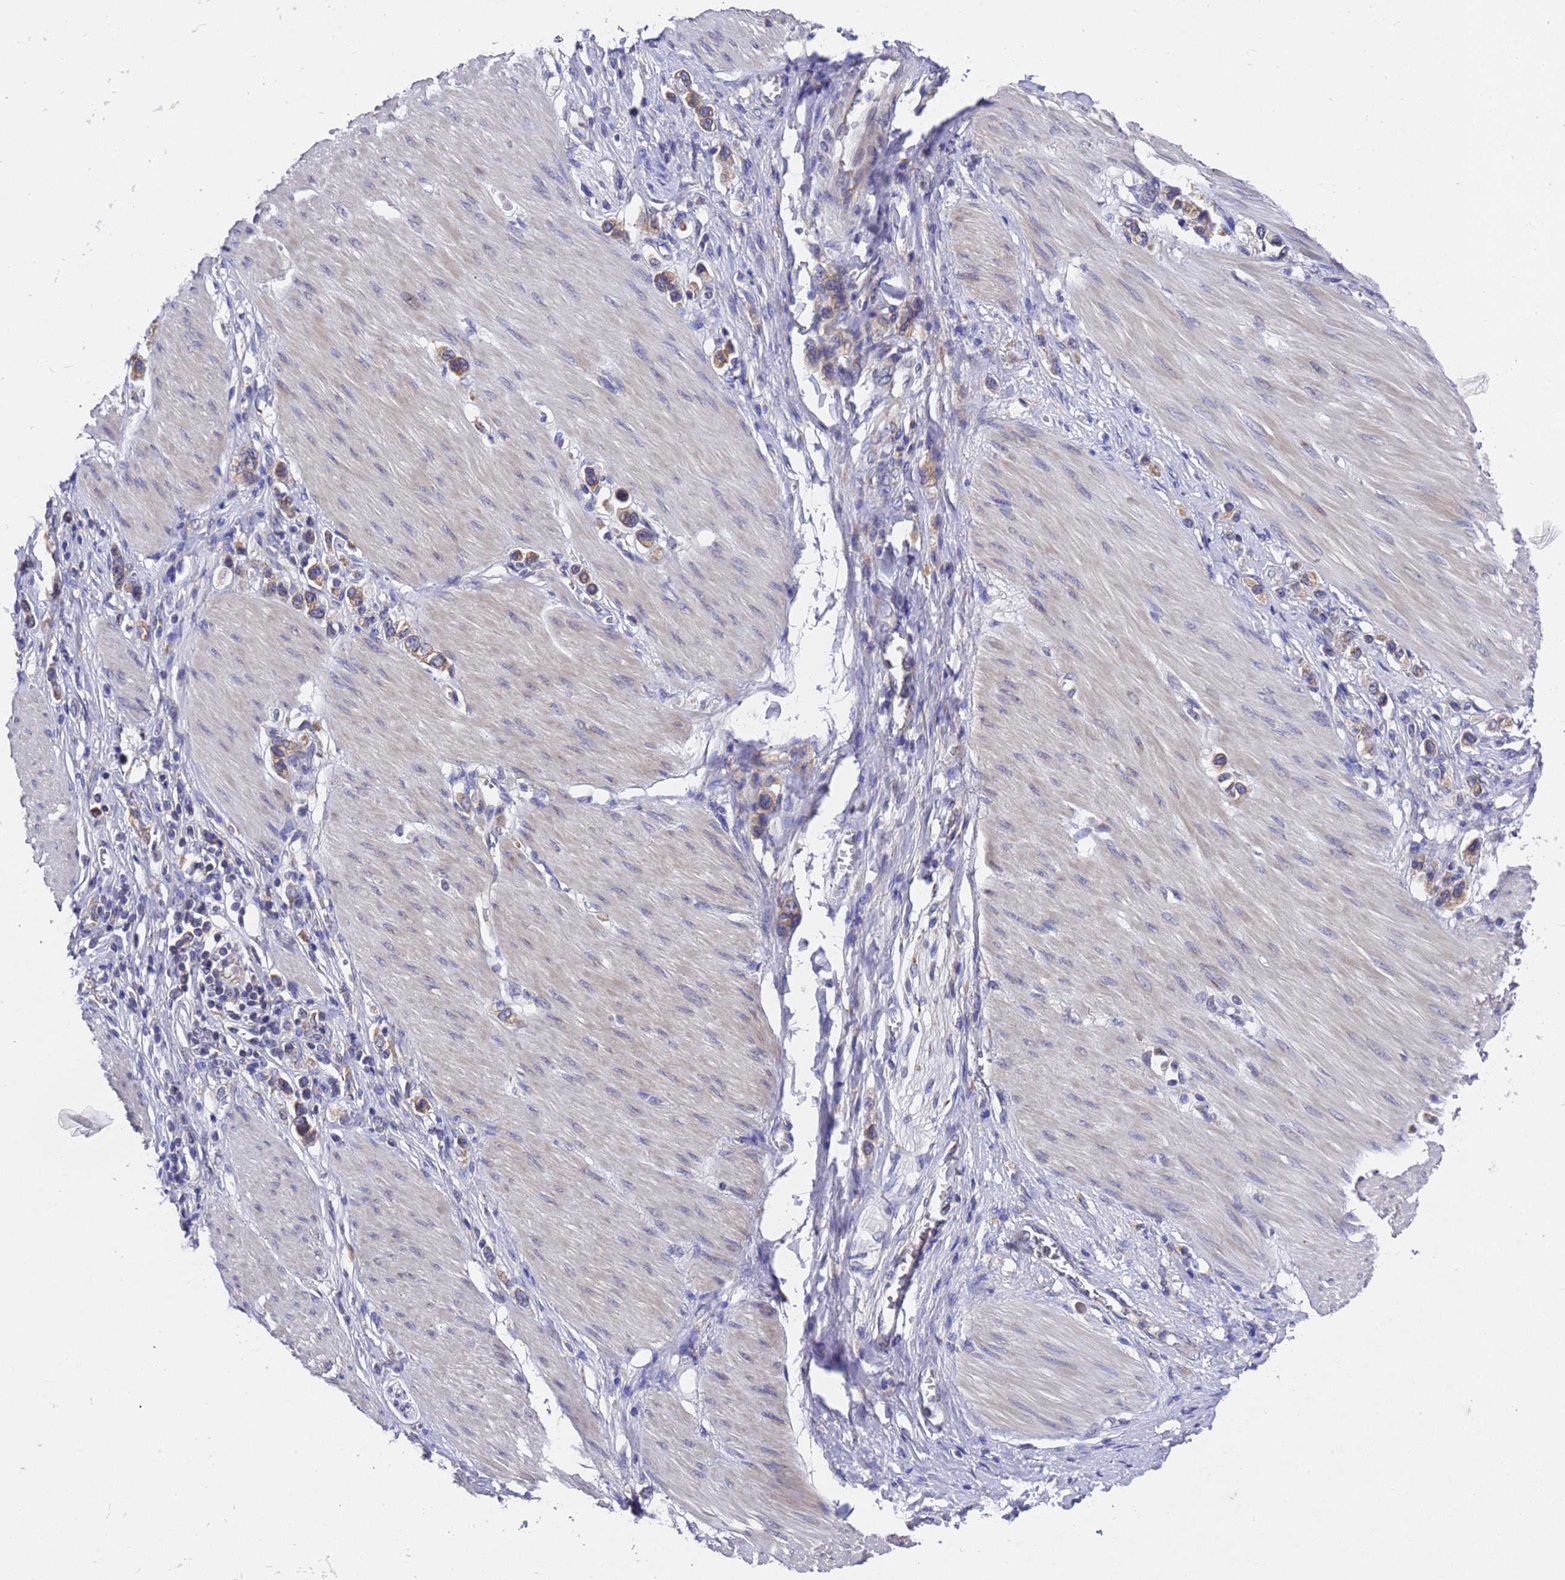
{"staining": {"intensity": "weak", "quantity": "25%-75%", "location": "cytoplasmic/membranous"}, "tissue": "stomach cancer", "cell_type": "Tumor cells", "image_type": "cancer", "snomed": [{"axis": "morphology", "description": "Adenocarcinoma, NOS"}, {"axis": "topography", "description": "Stomach"}], "caption": "Immunohistochemical staining of stomach cancer demonstrates weak cytoplasmic/membranous protein expression in approximately 25%-75% of tumor cells.", "gene": "DCAF12L2", "patient": {"sex": "female", "age": 65}}